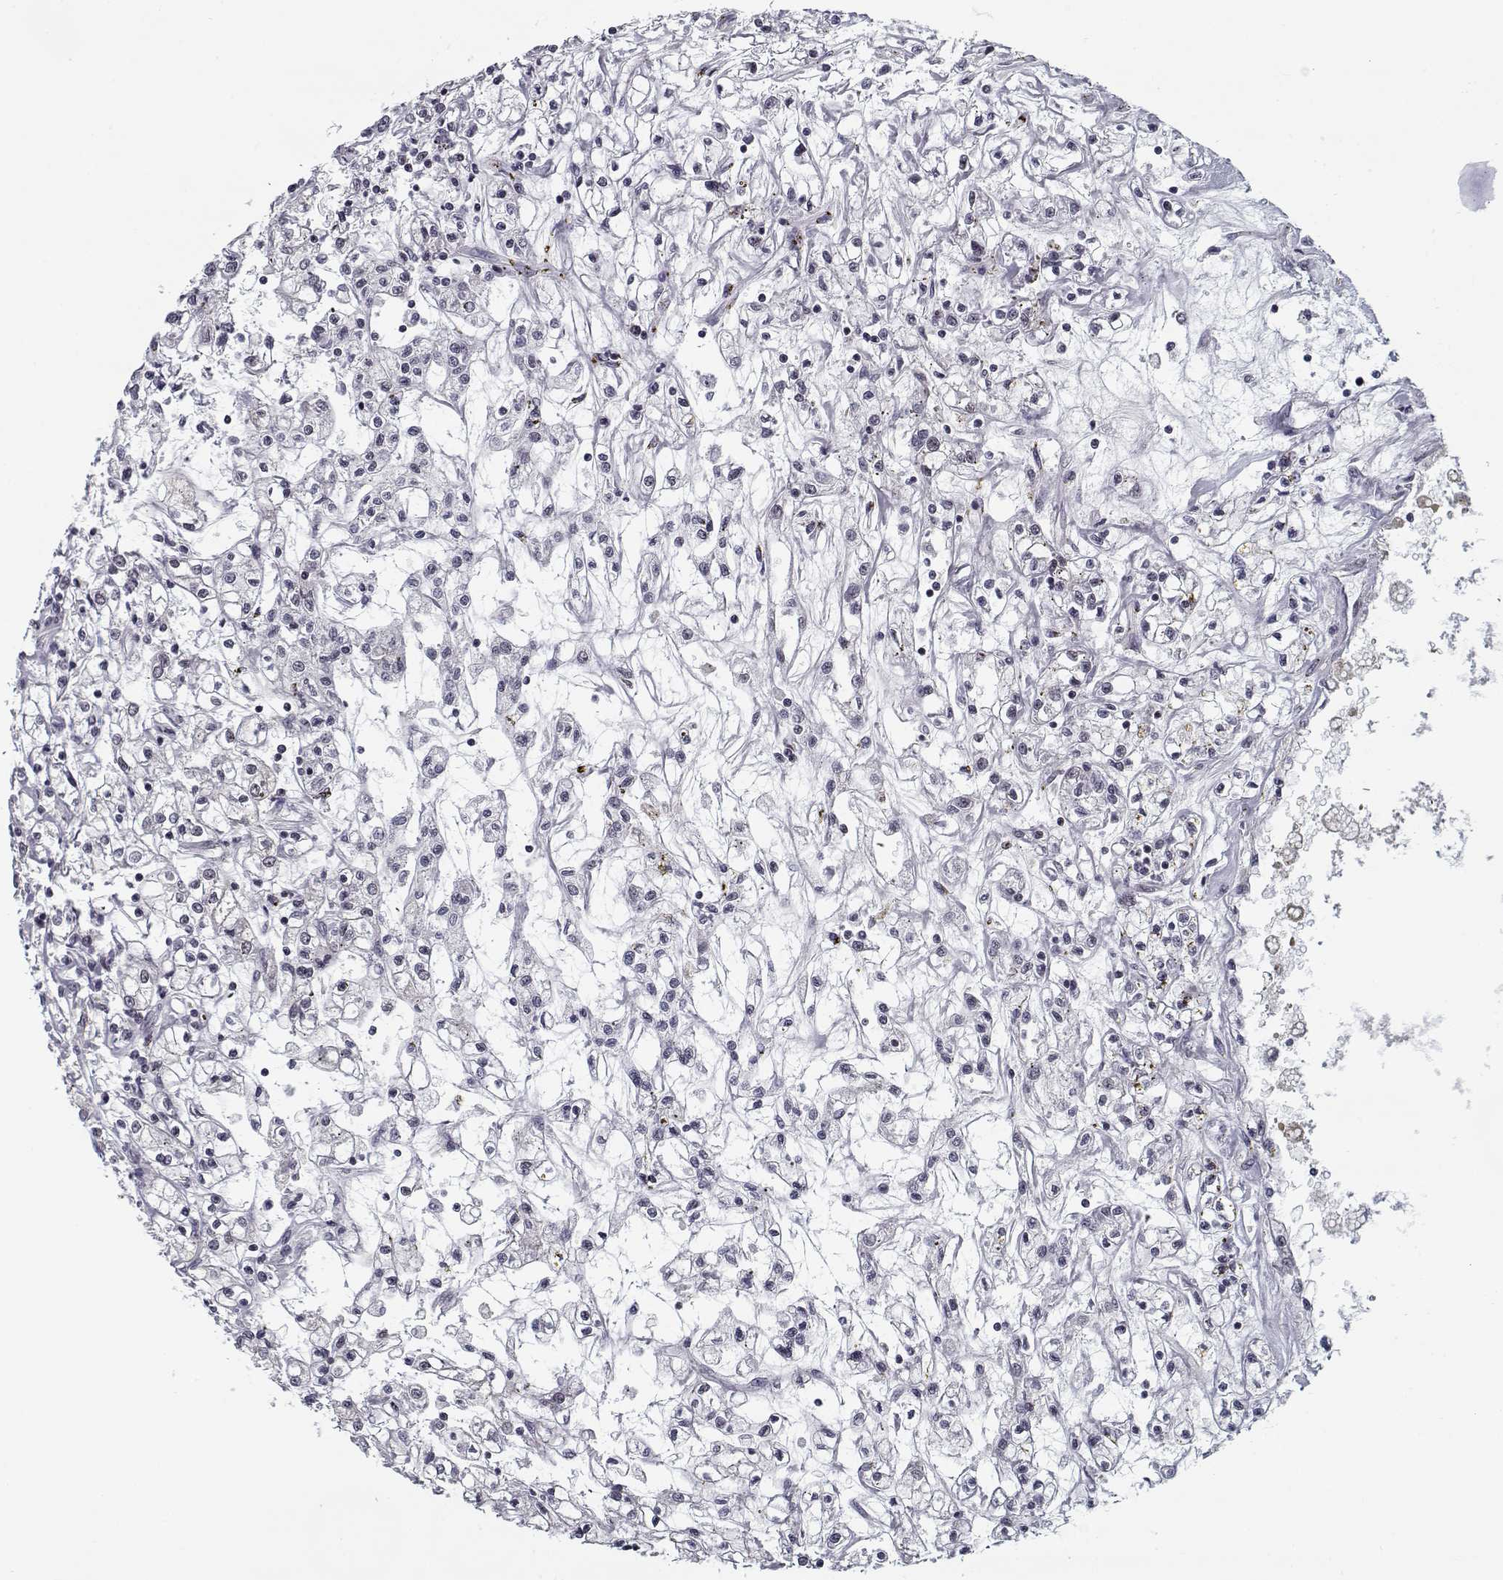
{"staining": {"intensity": "negative", "quantity": "none", "location": "none"}, "tissue": "renal cancer", "cell_type": "Tumor cells", "image_type": "cancer", "snomed": [{"axis": "morphology", "description": "Adenocarcinoma, NOS"}, {"axis": "topography", "description": "Kidney"}], "caption": "Histopathology image shows no protein expression in tumor cells of adenocarcinoma (renal) tissue.", "gene": "TESPA1", "patient": {"sex": "female", "age": 59}}